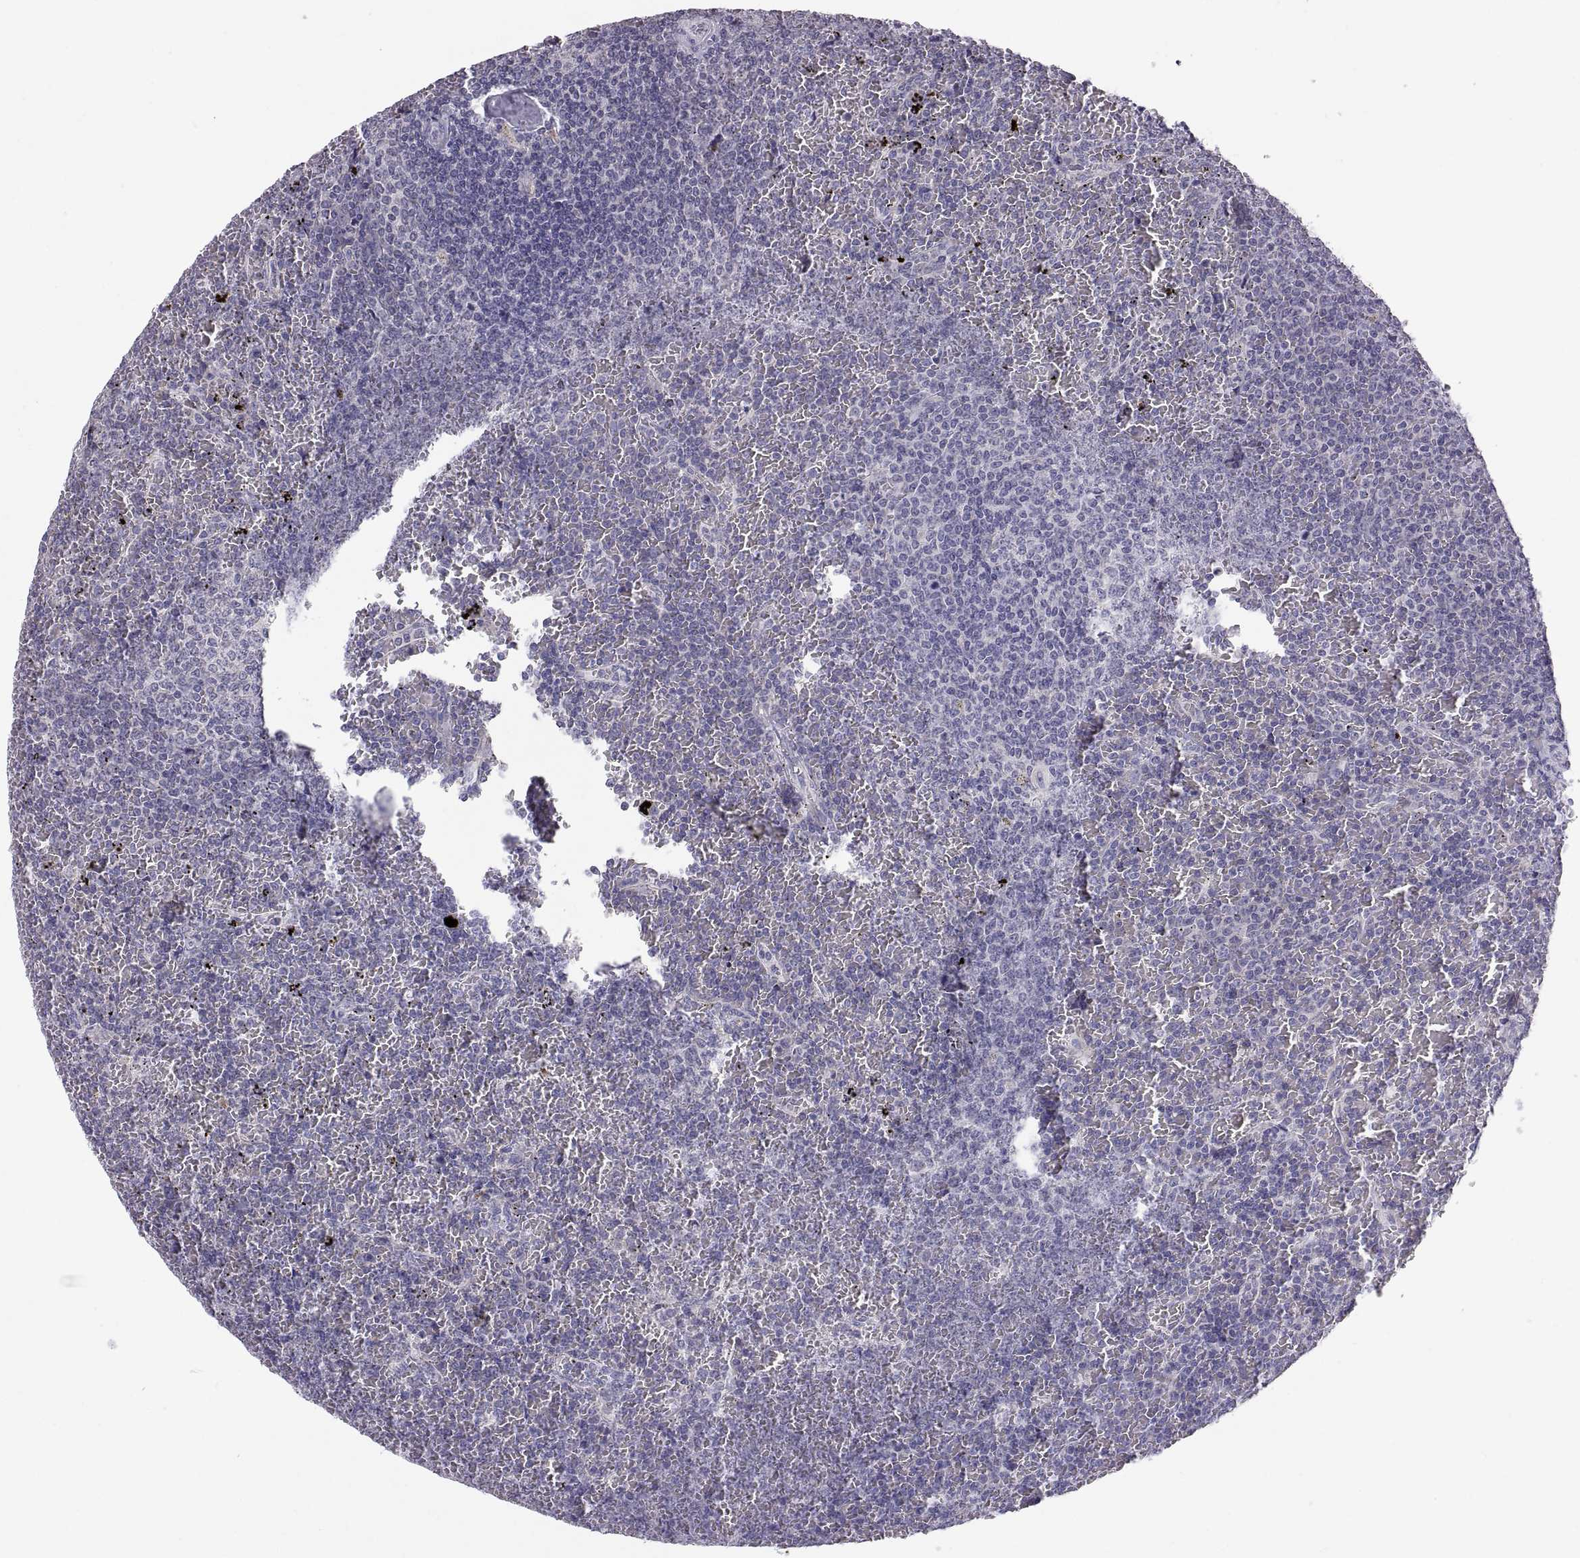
{"staining": {"intensity": "negative", "quantity": "none", "location": "none"}, "tissue": "lymphoma", "cell_type": "Tumor cells", "image_type": "cancer", "snomed": [{"axis": "morphology", "description": "Malignant lymphoma, non-Hodgkin's type, Low grade"}, {"axis": "topography", "description": "Spleen"}], "caption": "The image shows no significant expression in tumor cells of lymphoma.", "gene": "TNNC1", "patient": {"sex": "female", "age": 77}}